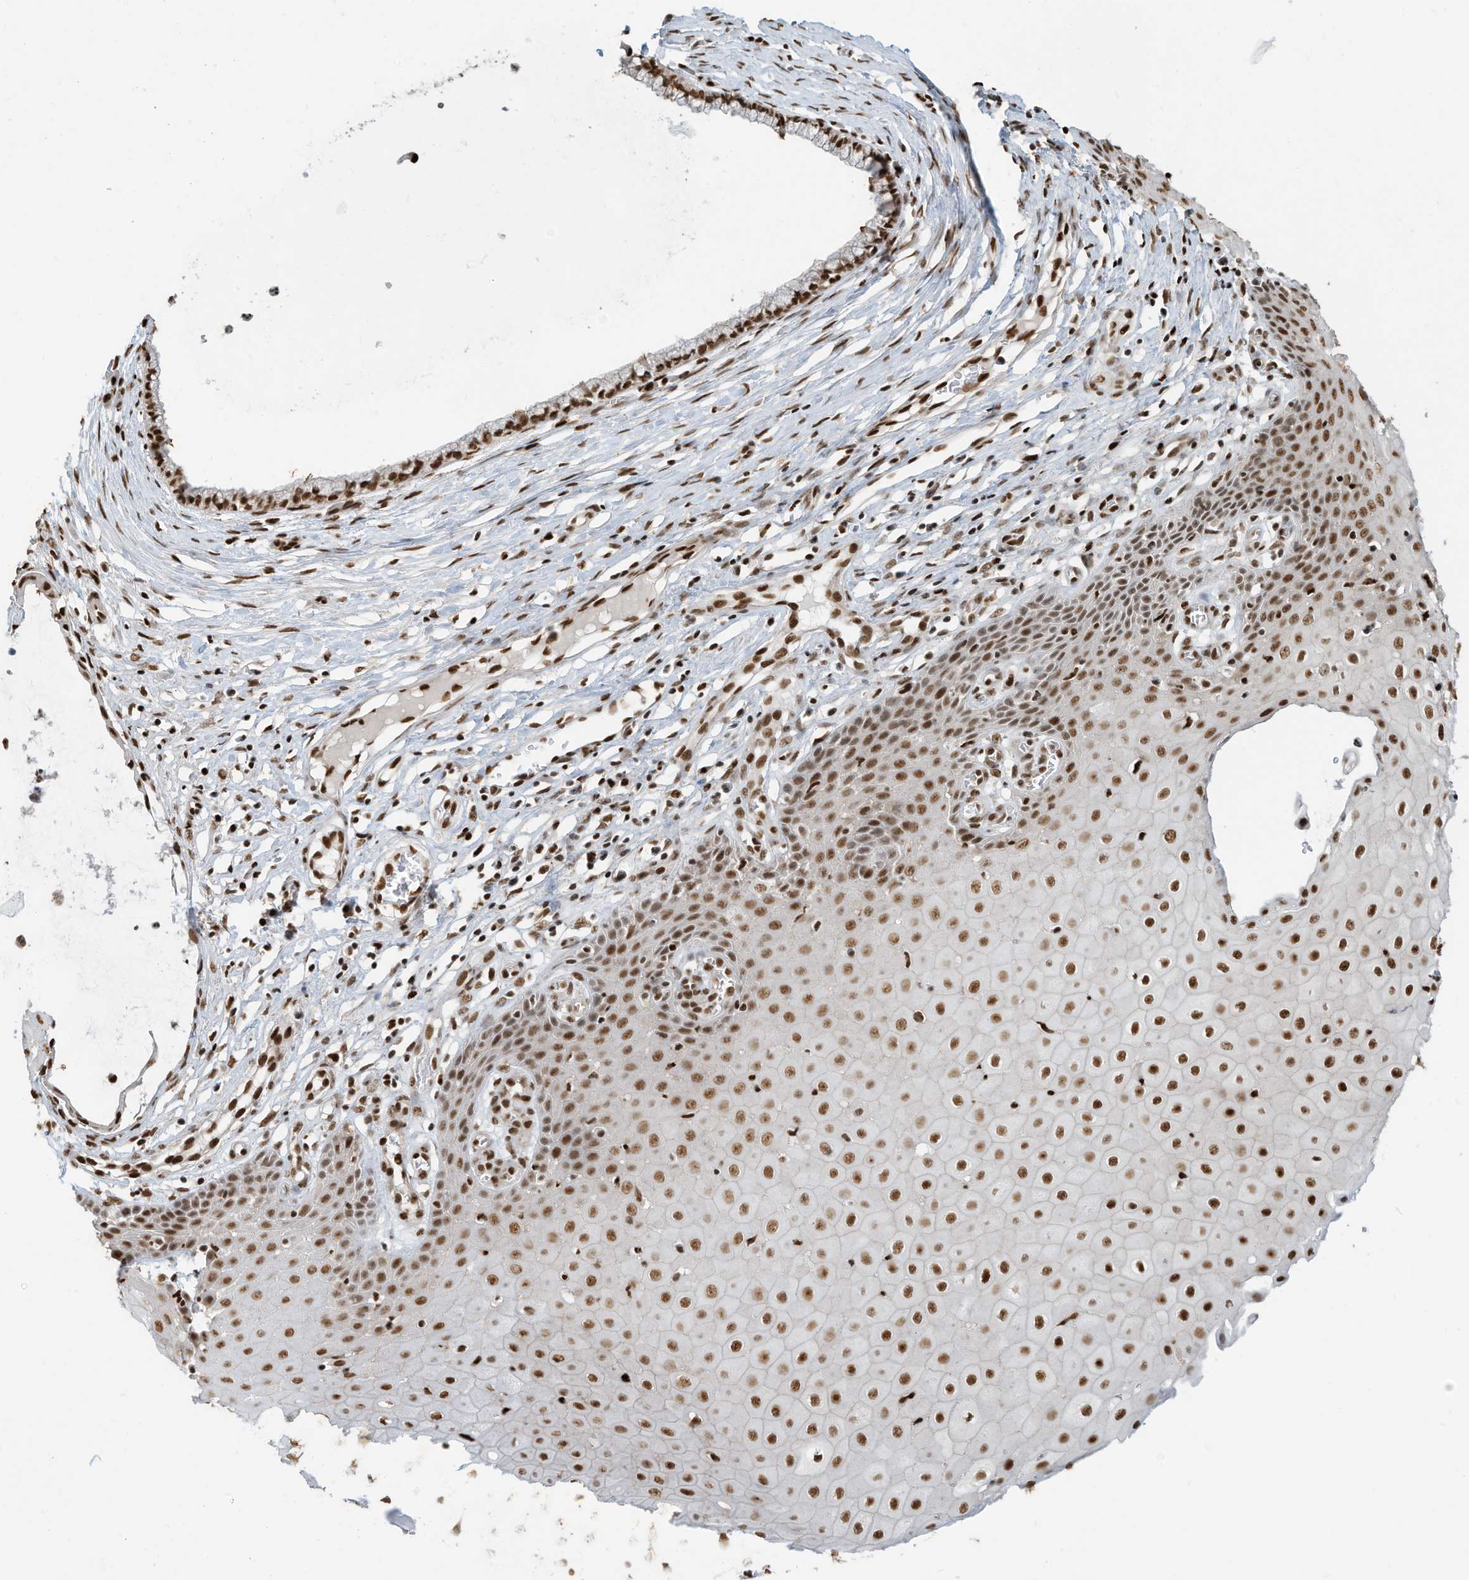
{"staining": {"intensity": "strong", "quantity": ">75%", "location": "nuclear"}, "tissue": "cervix", "cell_type": "Glandular cells", "image_type": "normal", "snomed": [{"axis": "morphology", "description": "Normal tissue, NOS"}, {"axis": "topography", "description": "Cervix"}], "caption": "Immunohistochemical staining of benign human cervix displays high levels of strong nuclear expression in about >75% of glandular cells.", "gene": "SAMD15", "patient": {"sex": "female", "age": 55}}